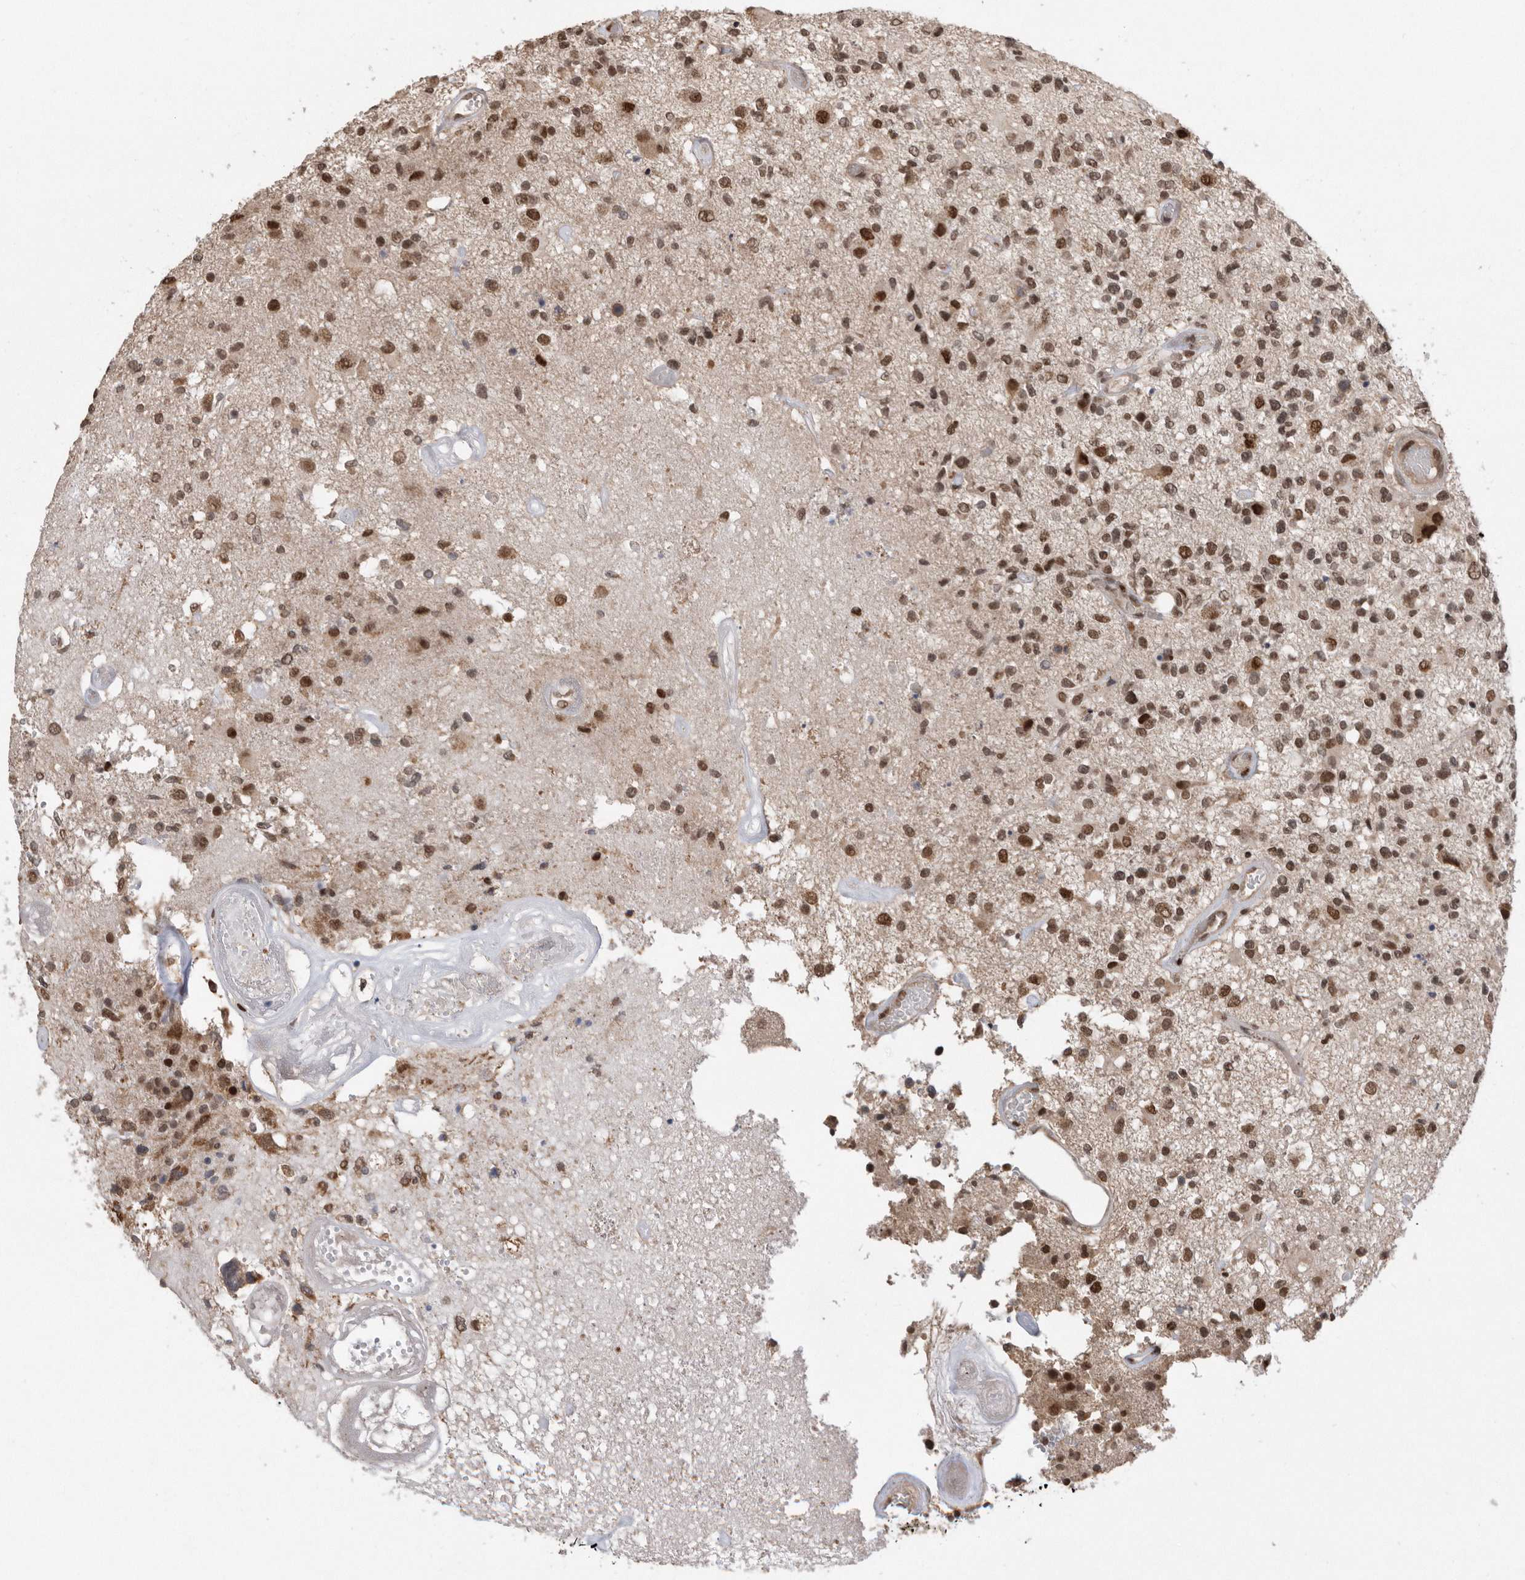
{"staining": {"intensity": "moderate", "quantity": ">75%", "location": "nuclear"}, "tissue": "glioma", "cell_type": "Tumor cells", "image_type": "cancer", "snomed": [{"axis": "morphology", "description": "Glioma, malignant, High grade"}, {"axis": "morphology", "description": "Glioblastoma, NOS"}, {"axis": "topography", "description": "Brain"}], "caption": "This is a photomicrograph of IHC staining of glioma, which shows moderate staining in the nuclear of tumor cells.", "gene": "TDRD3", "patient": {"sex": "male", "age": 60}}